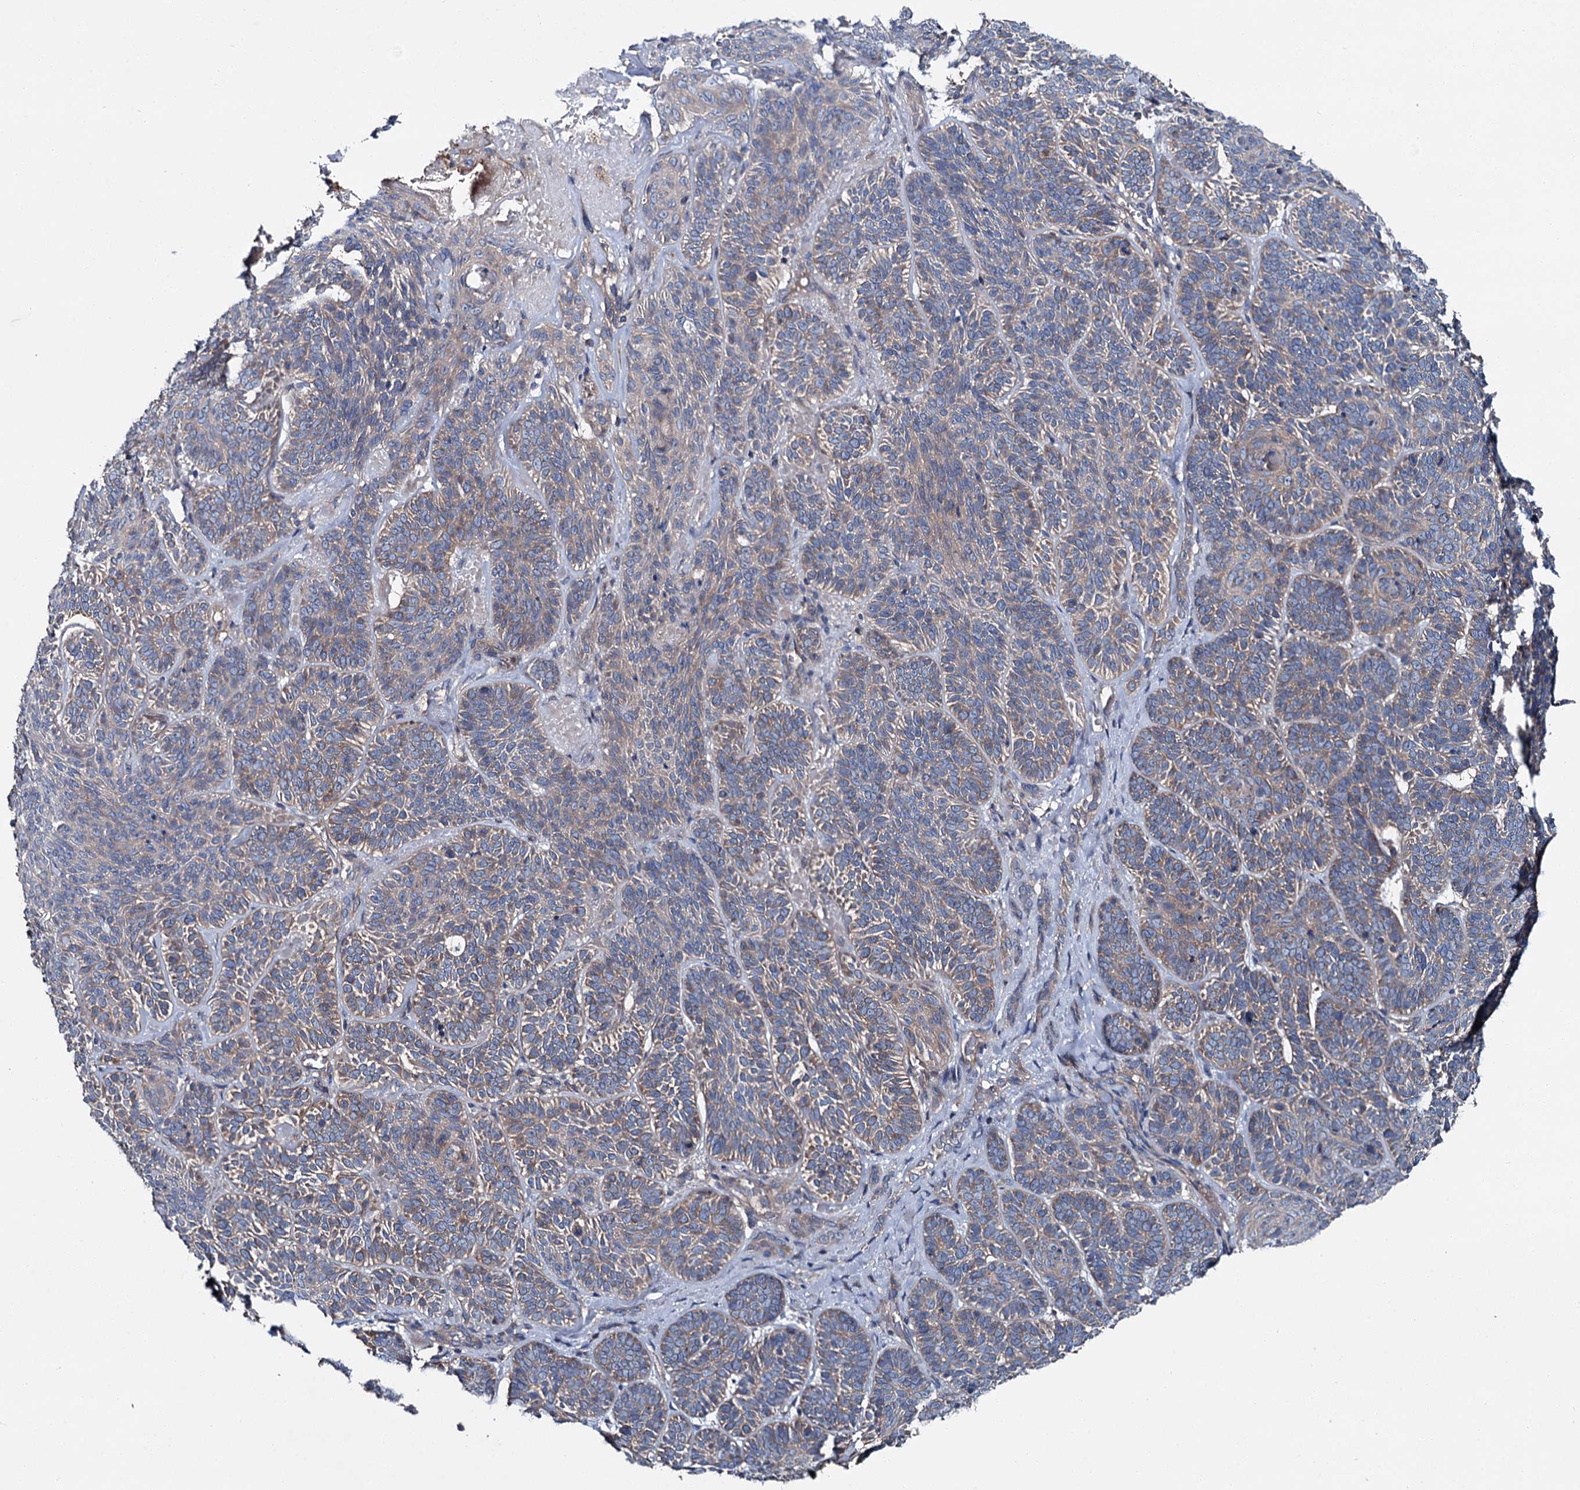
{"staining": {"intensity": "weak", "quantity": ">75%", "location": "cytoplasmic/membranous"}, "tissue": "skin cancer", "cell_type": "Tumor cells", "image_type": "cancer", "snomed": [{"axis": "morphology", "description": "Basal cell carcinoma"}, {"axis": "topography", "description": "Skin"}], "caption": "This is a histology image of immunohistochemistry (IHC) staining of skin cancer, which shows weak staining in the cytoplasmic/membranous of tumor cells.", "gene": "SLC22A25", "patient": {"sex": "male", "age": 85}}